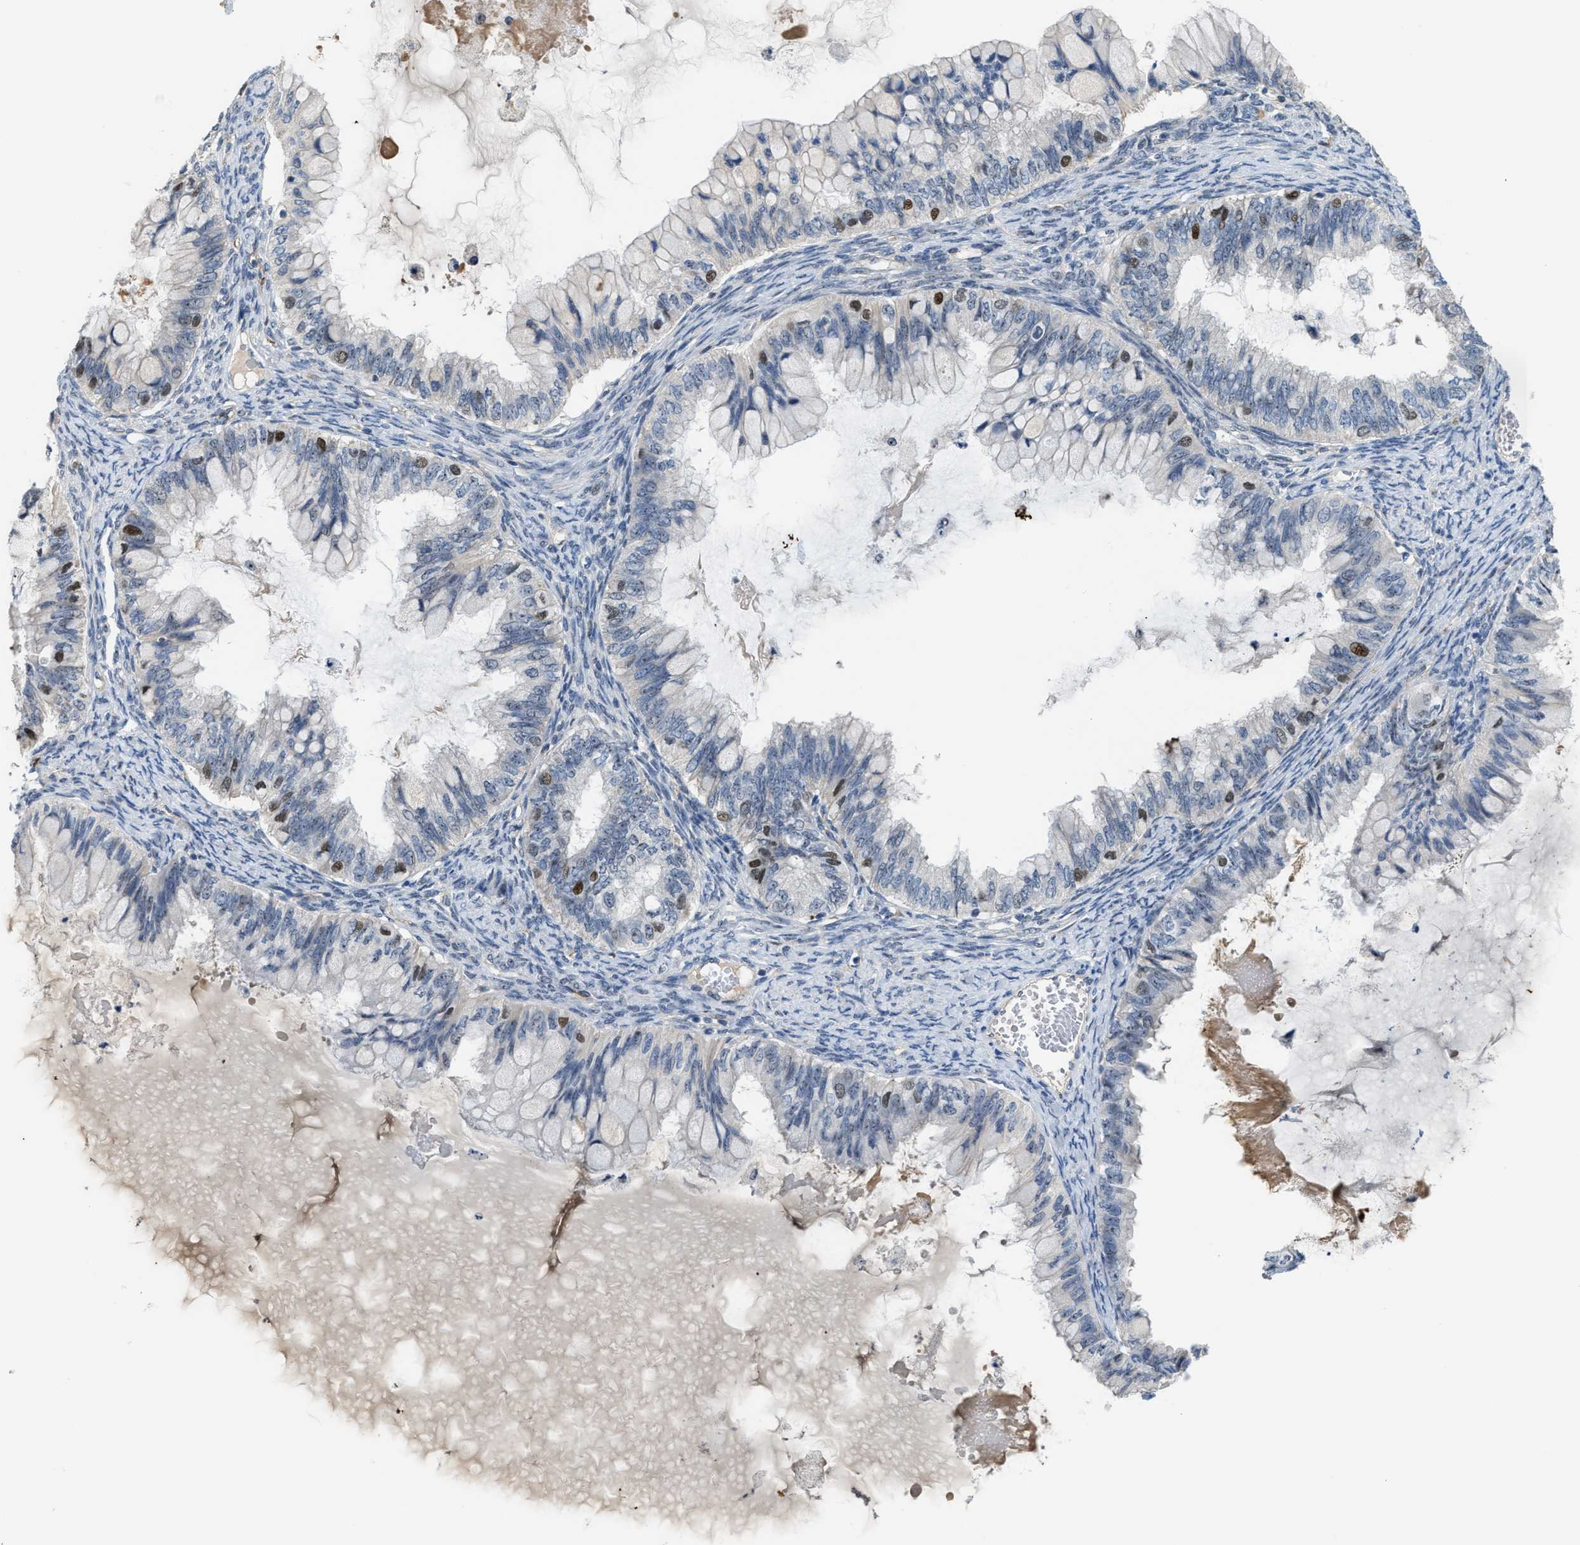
{"staining": {"intensity": "strong", "quantity": "<25%", "location": "nuclear"}, "tissue": "ovarian cancer", "cell_type": "Tumor cells", "image_type": "cancer", "snomed": [{"axis": "morphology", "description": "Cystadenocarcinoma, mucinous, NOS"}, {"axis": "topography", "description": "Ovary"}], "caption": "Strong nuclear expression for a protein is appreciated in about <25% of tumor cells of mucinous cystadenocarcinoma (ovarian) using immunohistochemistry.", "gene": "ZNF783", "patient": {"sex": "female", "age": 80}}